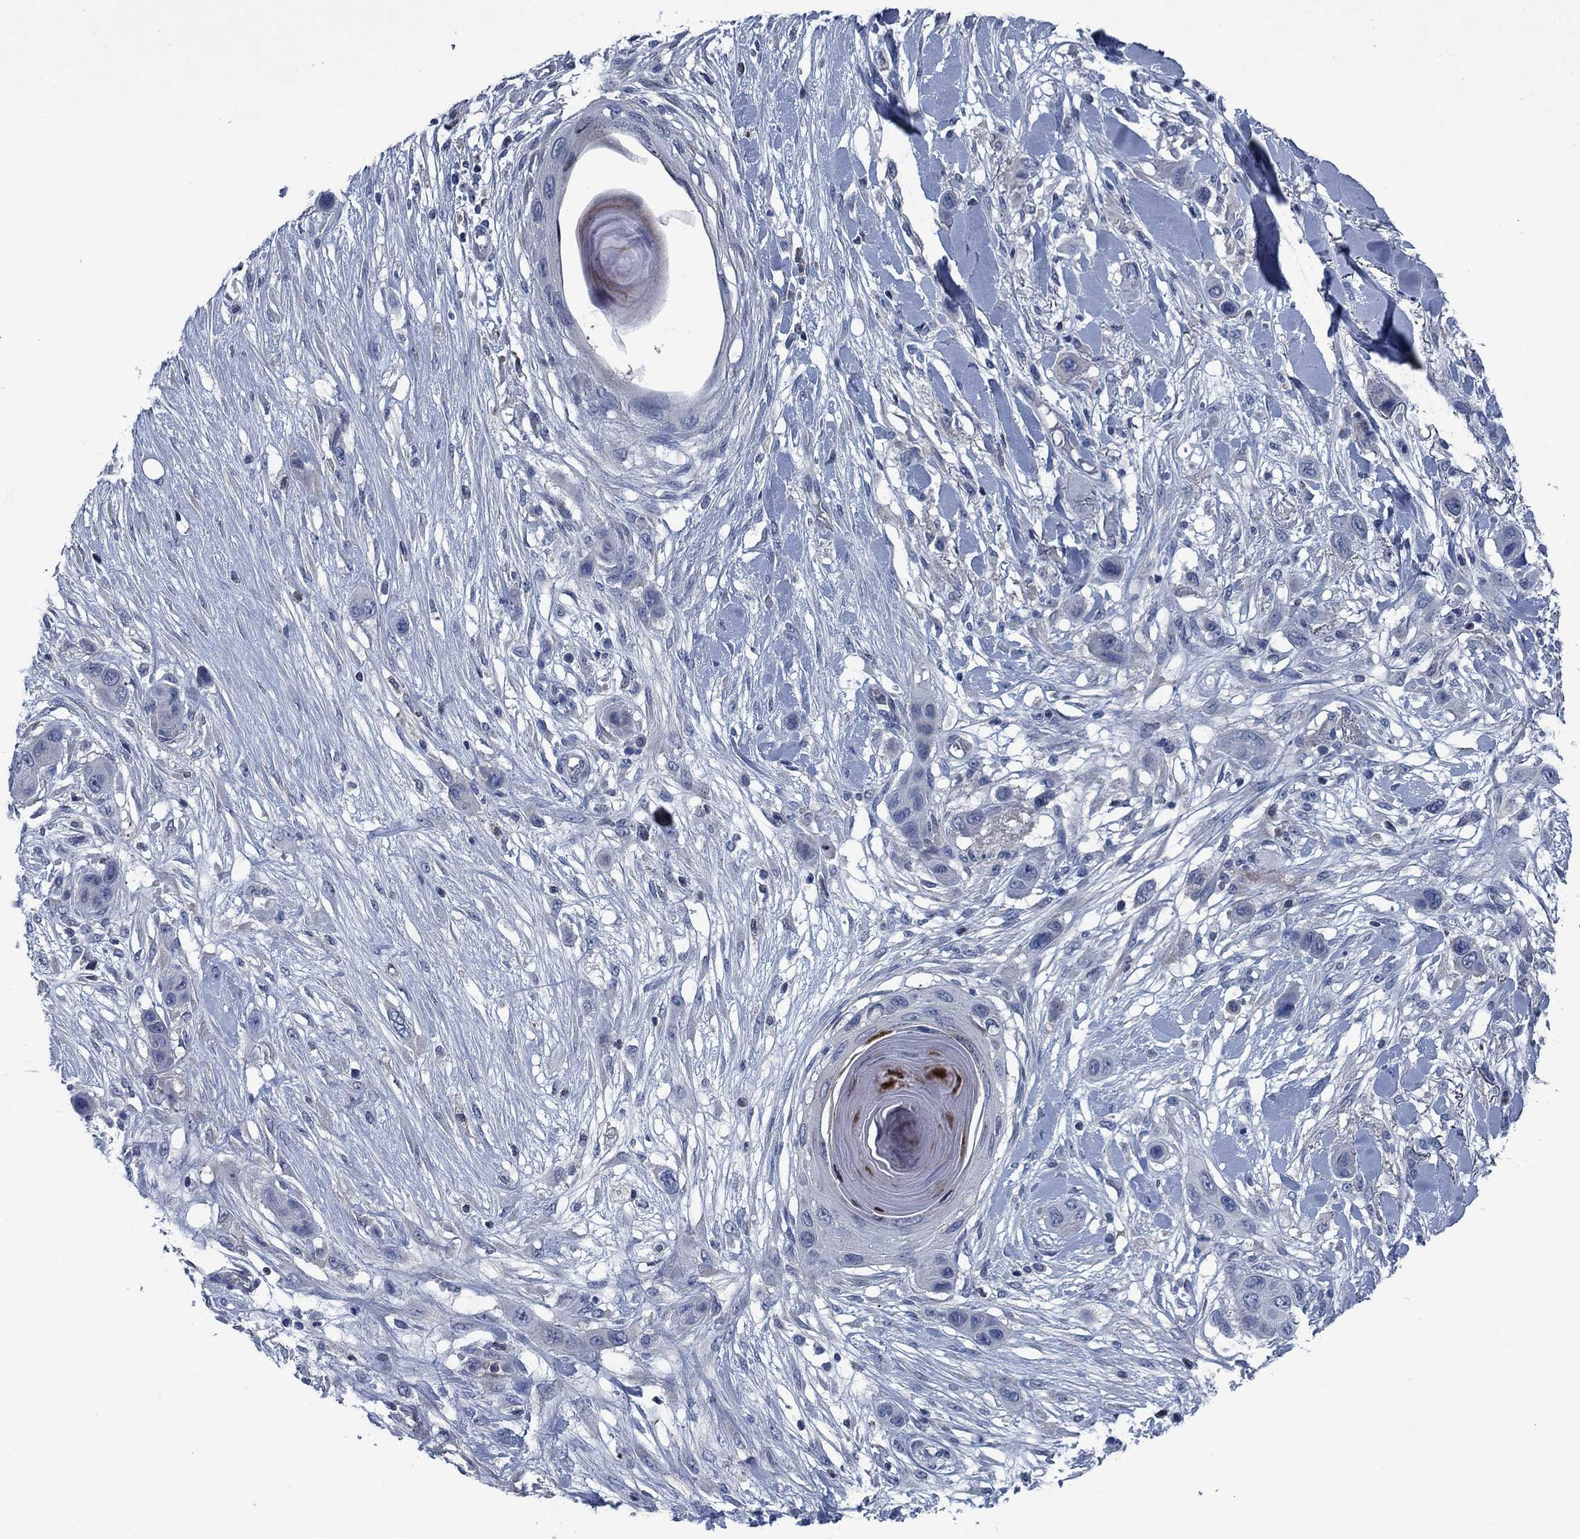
{"staining": {"intensity": "negative", "quantity": "none", "location": "none"}, "tissue": "skin cancer", "cell_type": "Tumor cells", "image_type": "cancer", "snomed": [{"axis": "morphology", "description": "Squamous cell carcinoma, NOS"}, {"axis": "topography", "description": "Skin"}], "caption": "Protein analysis of squamous cell carcinoma (skin) reveals no significant expression in tumor cells.", "gene": "PNMA8A", "patient": {"sex": "male", "age": 79}}